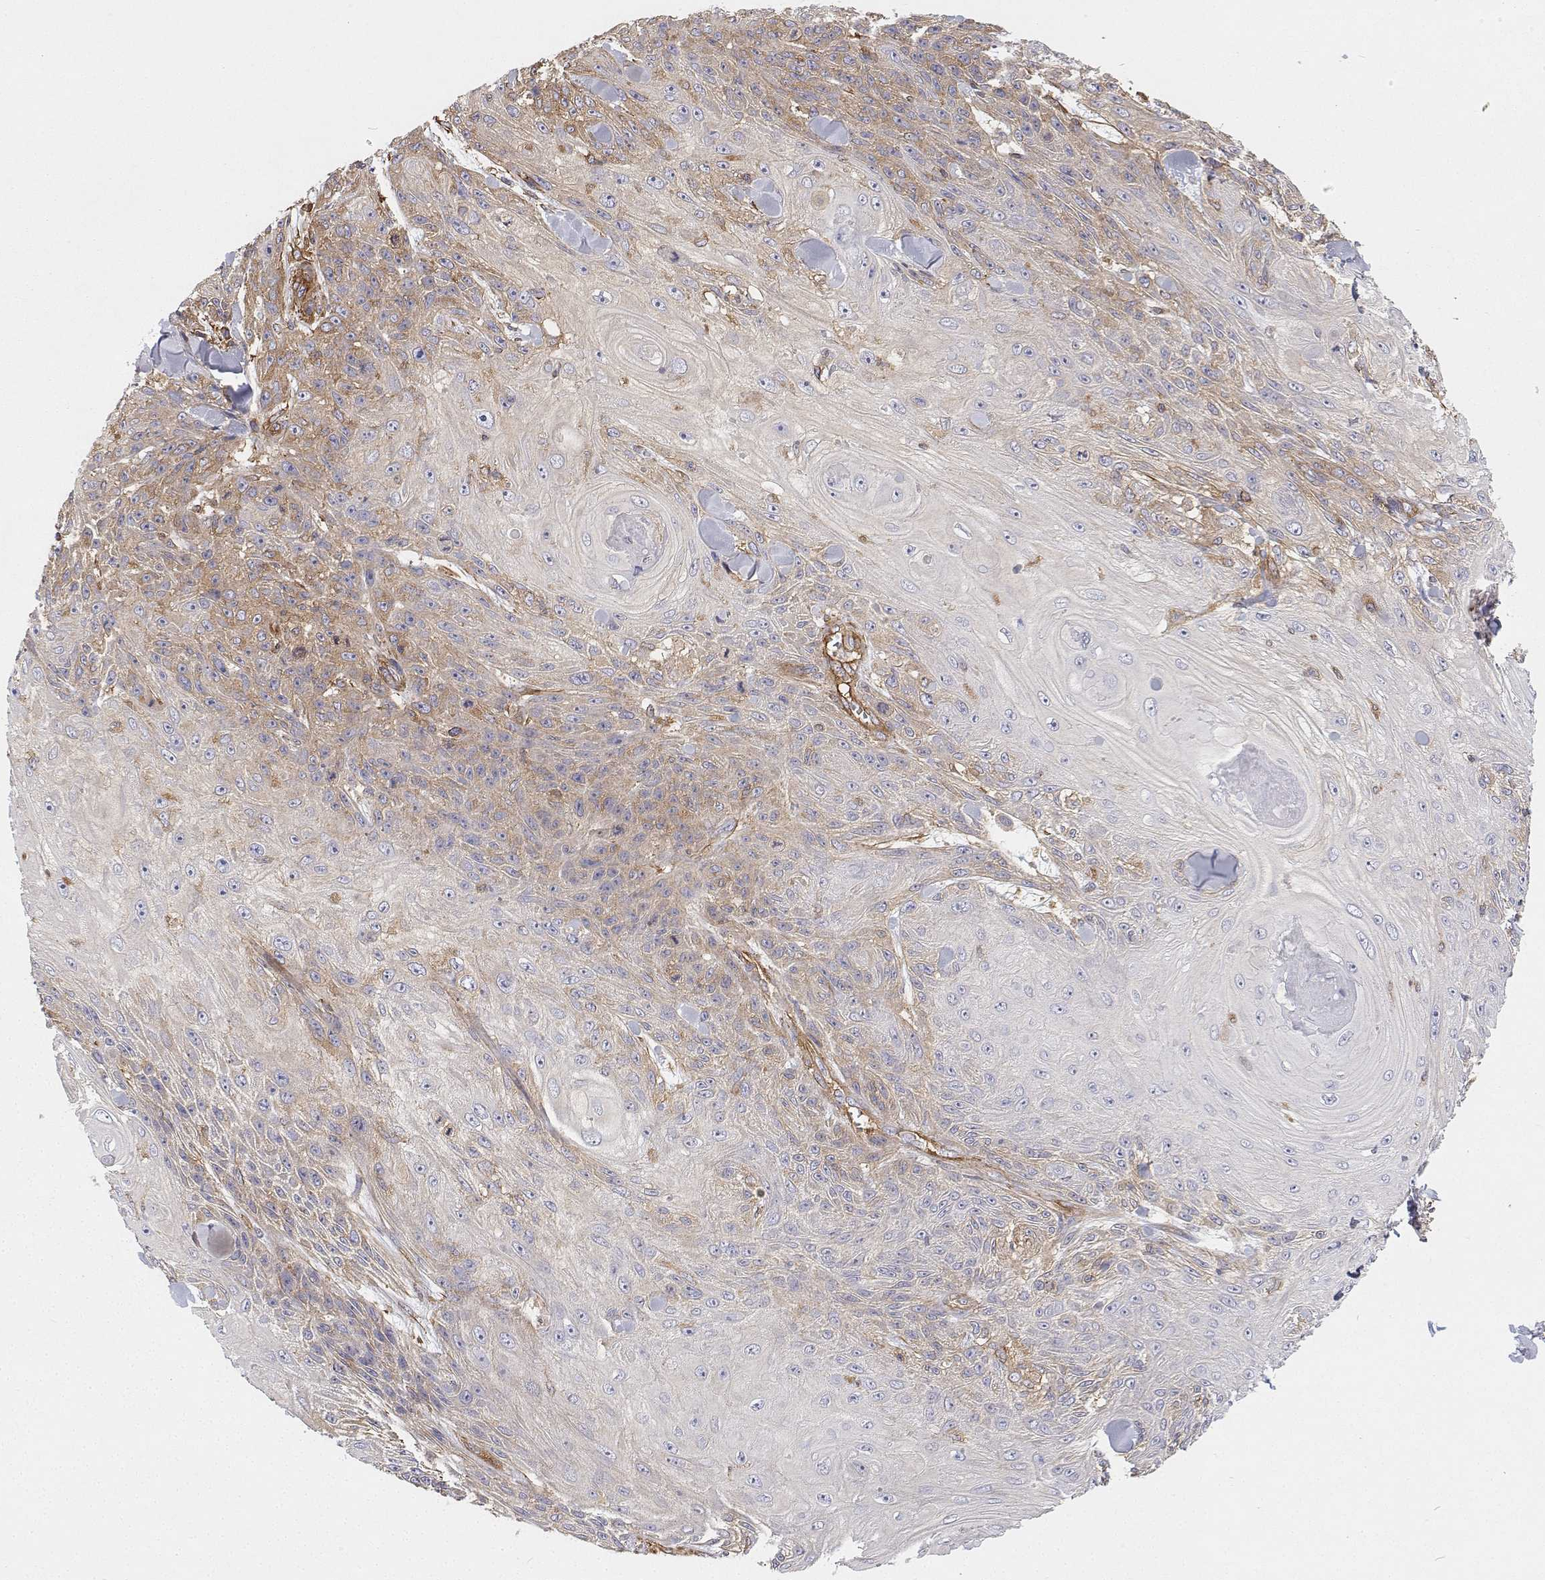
{"staining": {"intensity": "weak", "quantity": "25%-75%", "location": "cytoplasmic/membranous"}, "tissue": "skin cancer", "cell_type": "Tumor cells", "image_type": "cancer", "snomed": [{"axis": "morphology", "description": "Squamous cell carcinoma, NOS"}, {"axis": "topography", "description": "Skin"}], "caption": "Immunohistochemical staining of skin cancer (squamous cell carcinoma) reveals low levels of weak cytoplasmic/membranous protein expression in about 25%-75% of tumor cells.", "gene": "MYH9", "patient": {"sex": "male", "age": 88}}